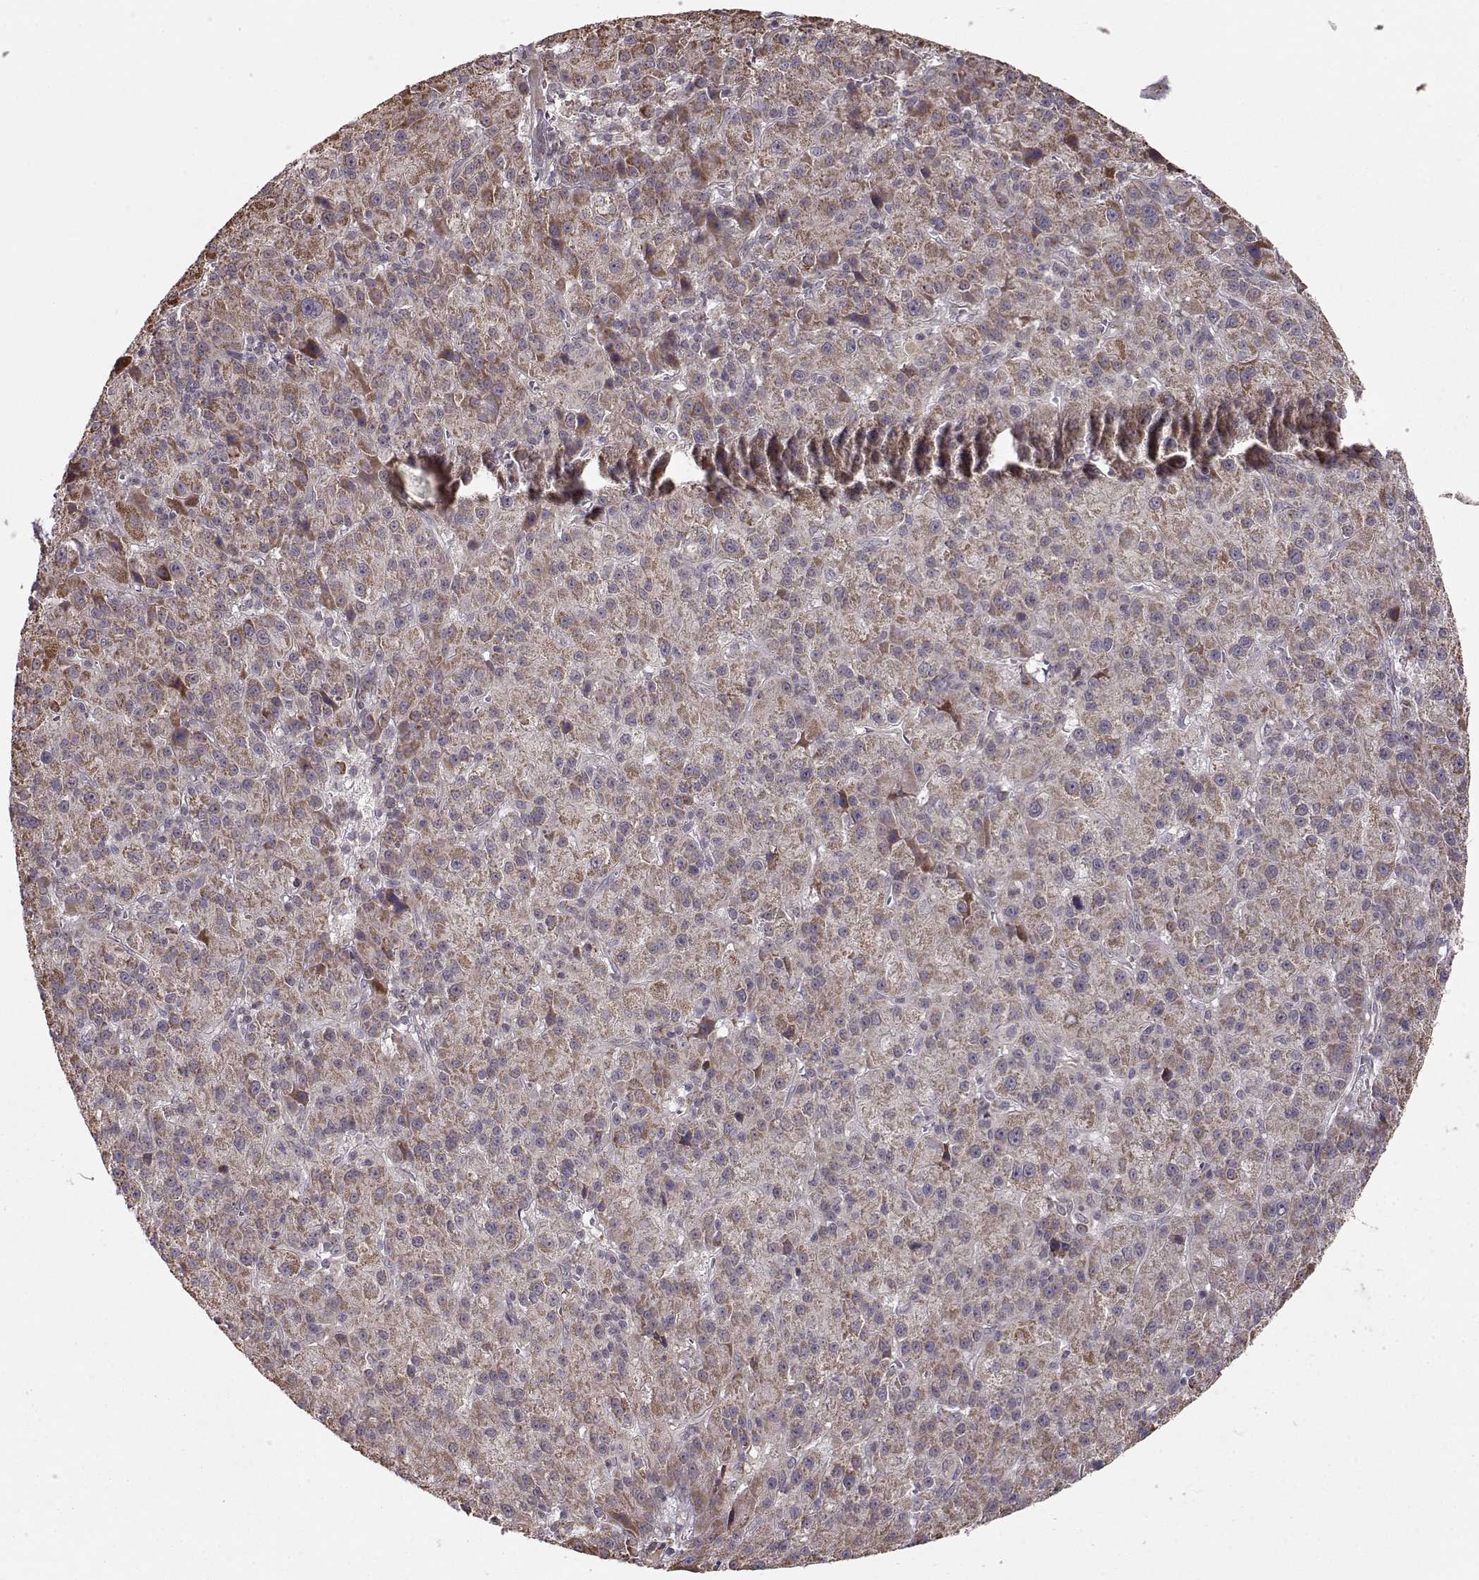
{"staining": {"intensity": "moderate", "quantity": ">75%", "location": "cytoplasmic/membranous"}, "tissue": "liver cancer", "cell_type": "Tumor cells", "image_type": "cancer", "snomed": [{"axis": "morphology", "description": "Carcinoma, Hepatocellular, NOS"}, {"axis": "topography", "description": "Liver"}], "caption": "Liver hepatocellular carcinoma was stained to show a protein in brown. There is medium levels of moderate cytoplasmic/membranous expression in approximately >75% of tumor cells.", "gene": "CMTM3", "patient": {"sex": "female", "age": 60}}